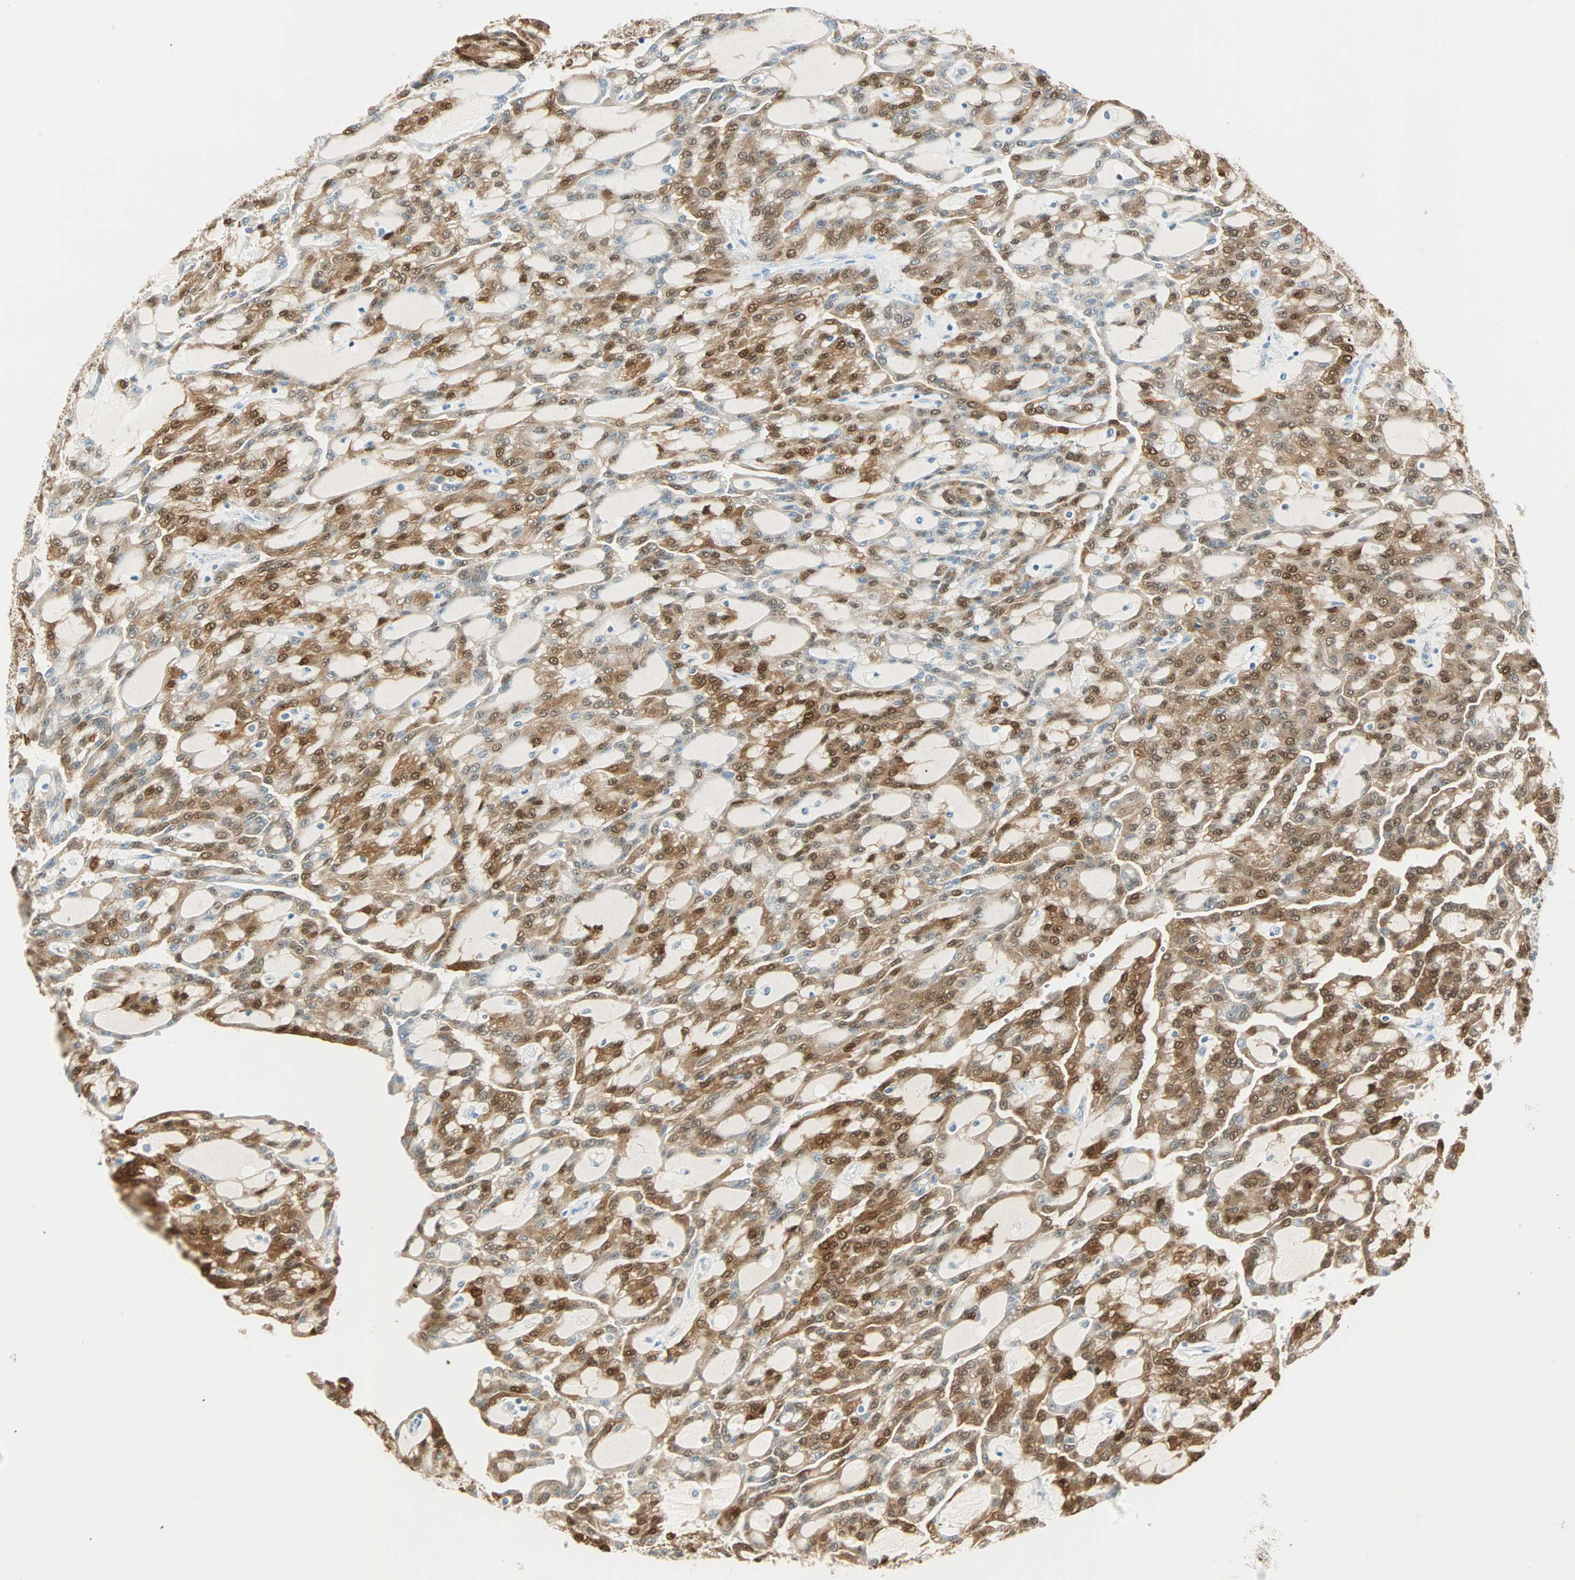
{"staining": {"intensity": "strong", "quantity": ">75%", "location": "cytoplasmic/membranous,nuclear"}, "tissue": "renal cancer", "cell_type": "Tumor cells", "image_type": "cancer", "snomed": [{"axis": "morphology", "description": "Adenocarcinoma, NOS"}, {"axis": "topography", "description": "Kidney"}], "caption": "Renal cancer tissue exhibits strong cytoplasmic/membranous and nuclear expression in approximately >75% of tumor cells, visualized by immunohistochemistry.", "gene": "S100A1", "patient": {"sex": "male", "age": 63}}